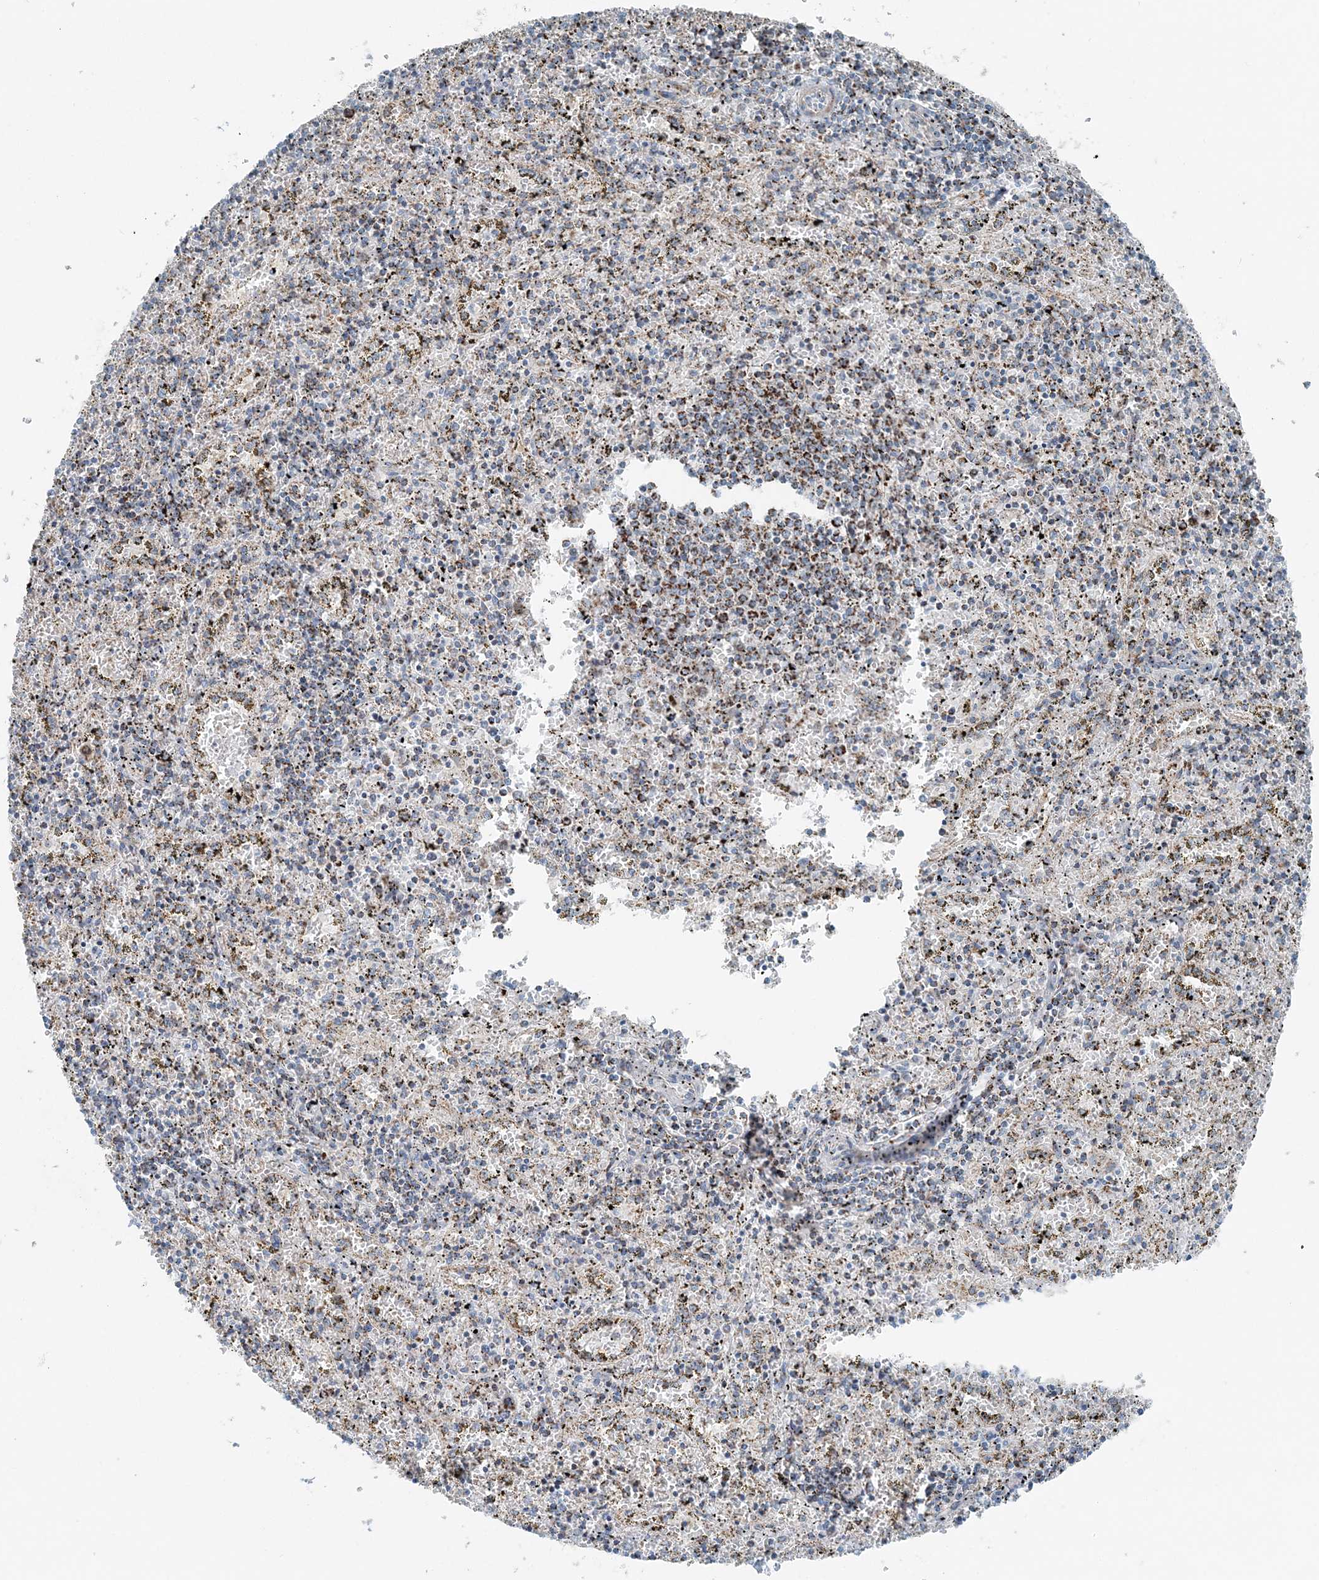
{"staining": {"intensity": "moderate", "quantity": "25%-75%", "location": "cytoplasmic/membranous"}, "tissue": "spleen", "cell_type": "Cells in red pulp", "image_type": "normal", "snomed": [{"axis": "morphology", "description": "Normal tissue, NOS"}, {"axis": "topography", "description": "Spleen"}], "caption": "Approximately 25%-75% of cells in red pulp in benign human spleen demonstrate moderate cytoplasmic/membranous protein positivity as visualized by brown immunohistochemical staining.", "gene": "INTU", "patient": {"sex": "male", "age": 11}}